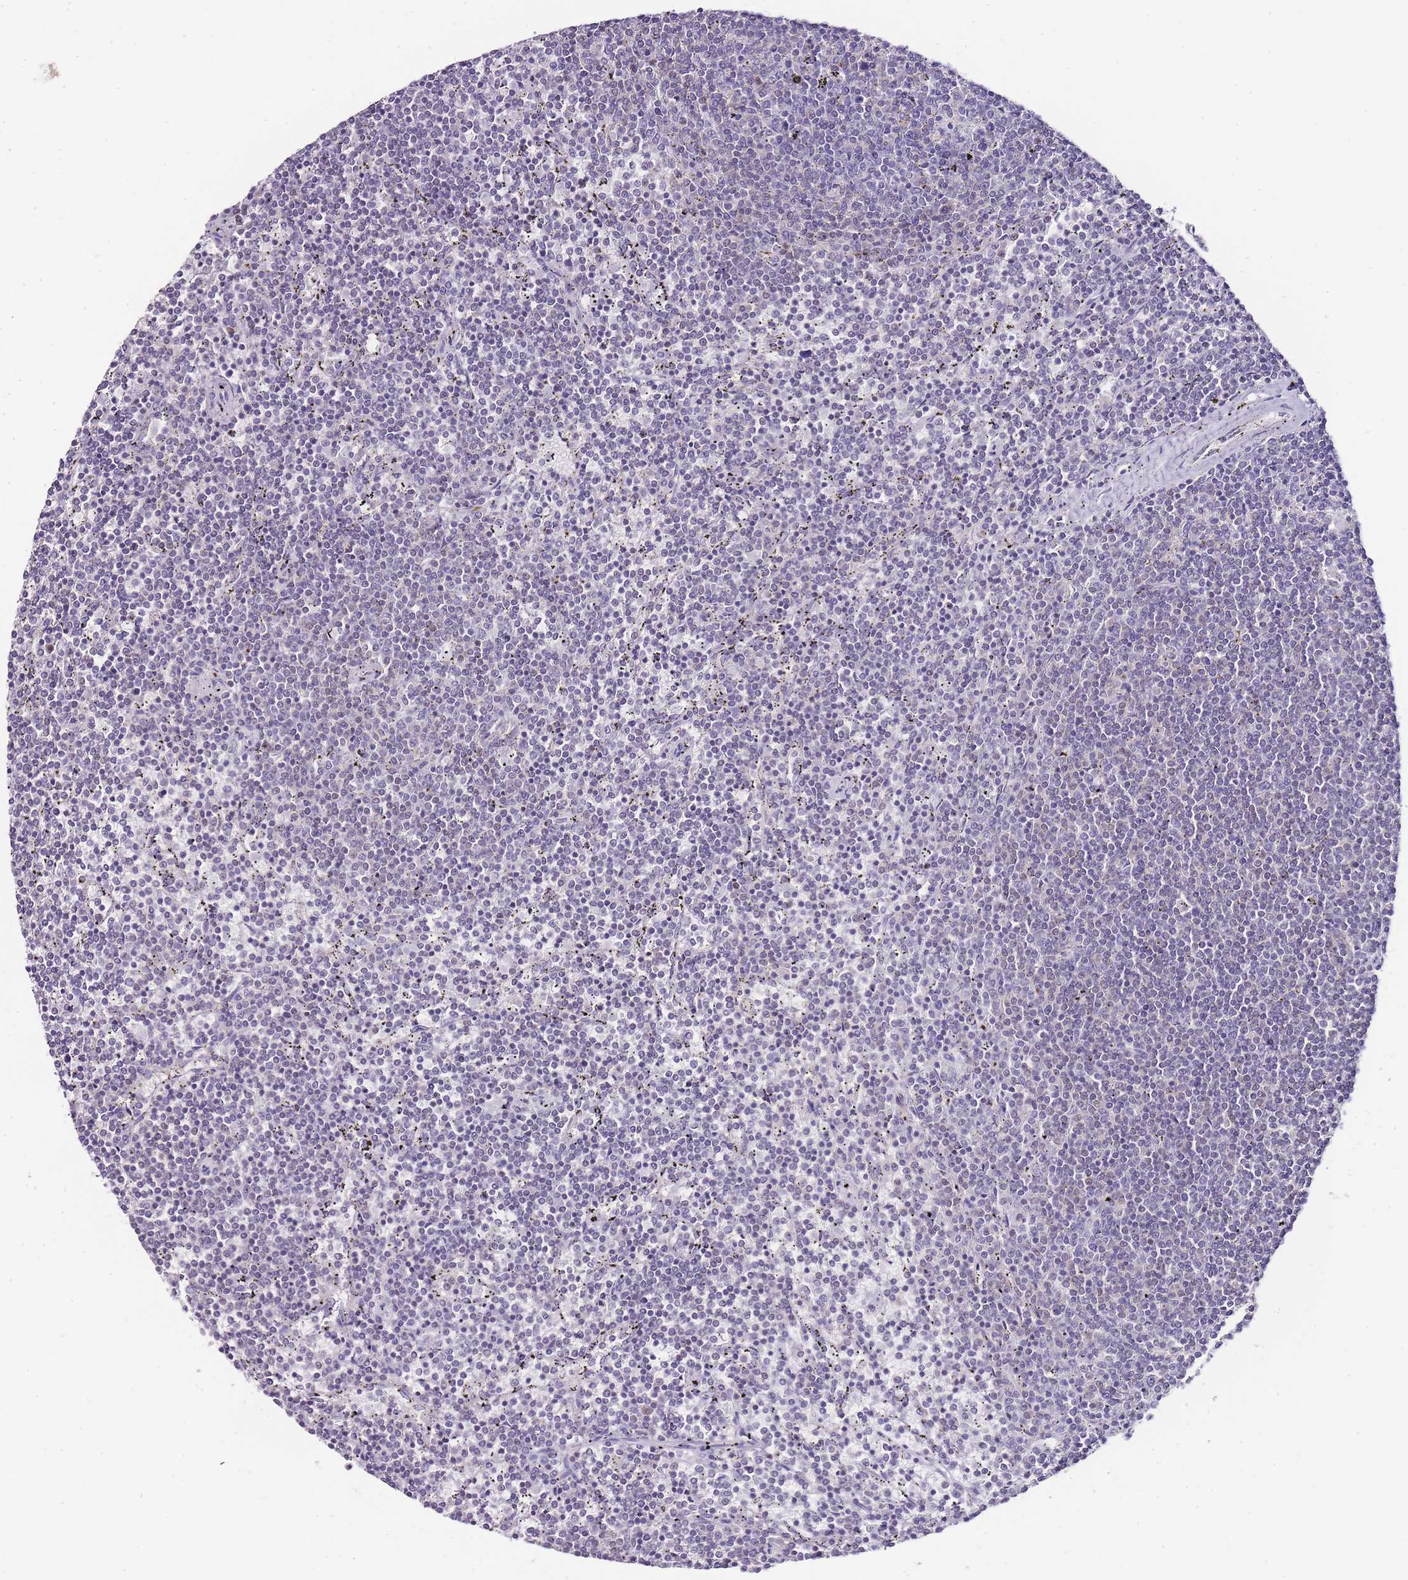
{"staining": {"intensity": "negative", "quantity": "none", "location": "none"}, "tissue": "lymphoma", "cell_type": "Tumor cells", "image_type": "cancer", "snomed": [{"axis": "morphology", "description": "Malignant lymphoma, non-Hodgkin's type, Low grade"}, {"axis": "topography", "description": "Spleen"}], "caption": "Histopathology image shows no significant protein staining in tumor cells of malignant lymphoma, non-Hodgkin's type (low-grade).", "gene": "ZBP1", "patient": {"sex": "female", "age": 50}}